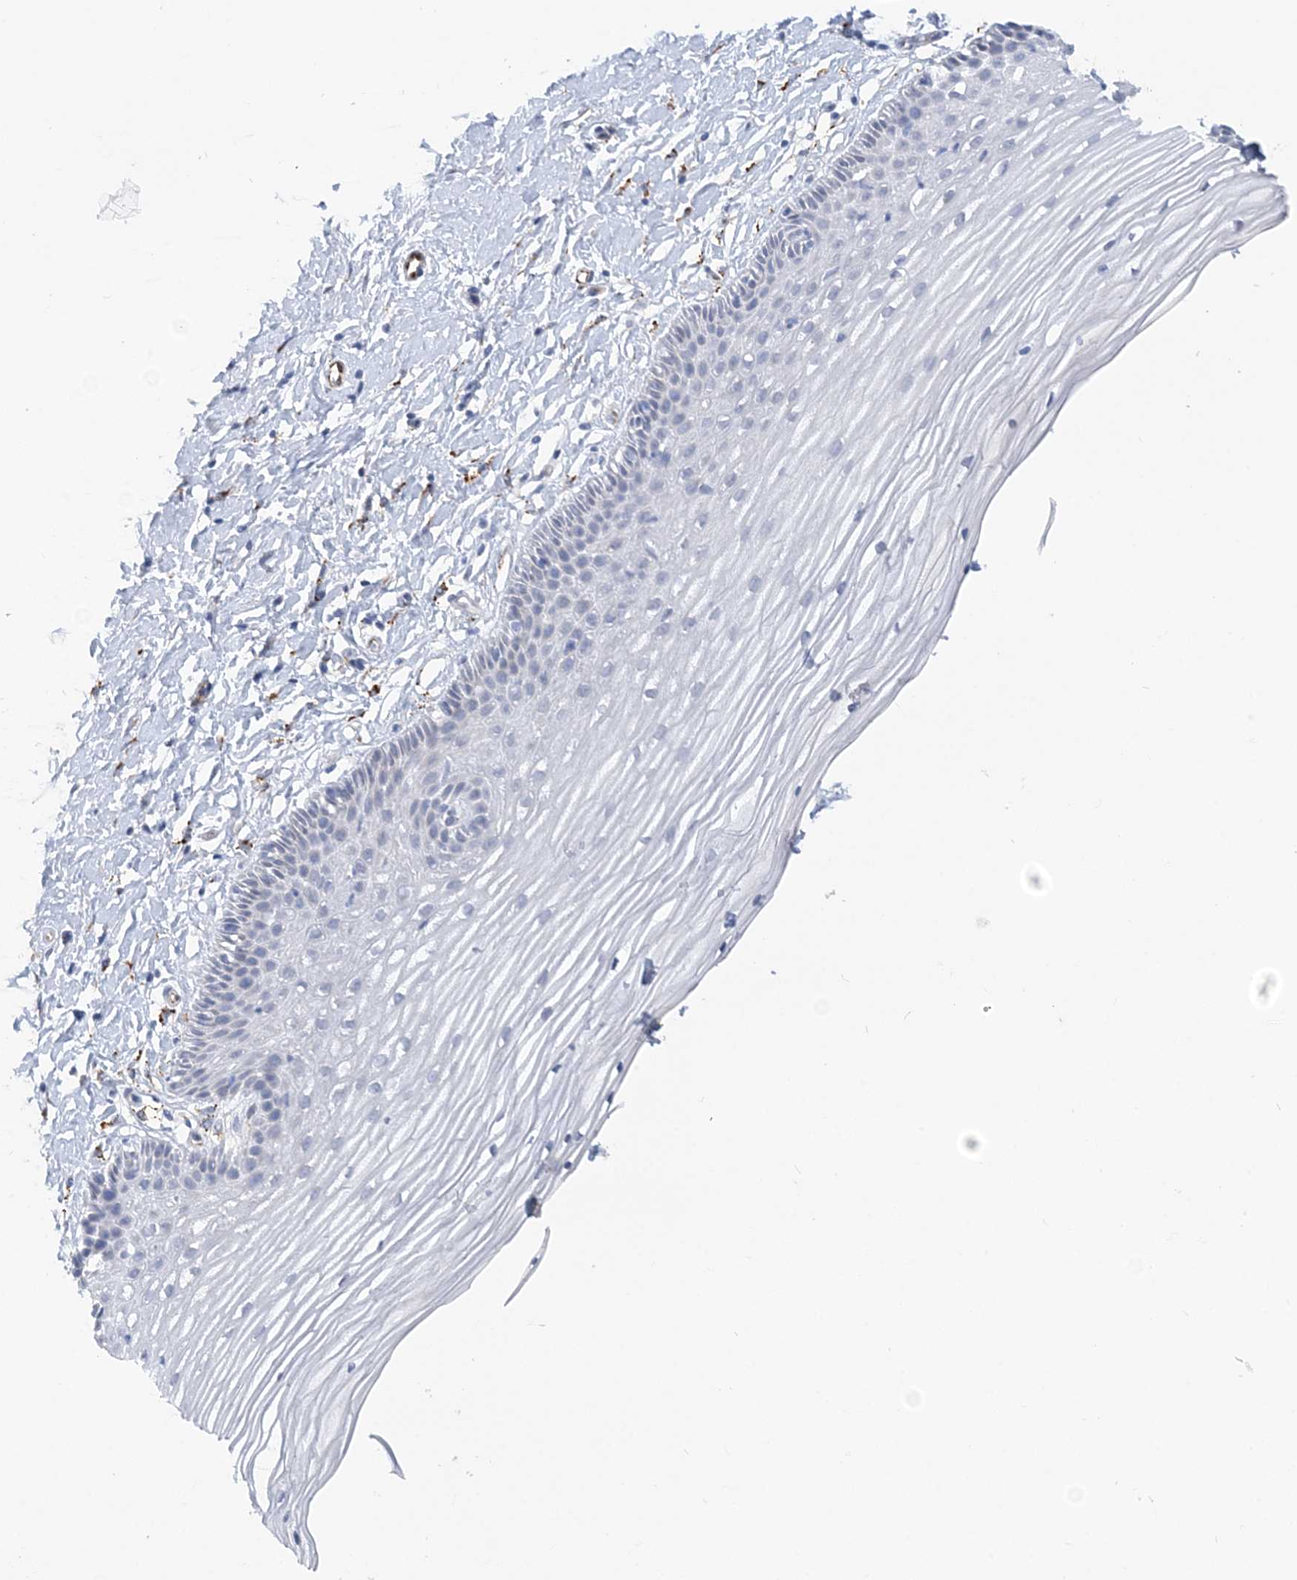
{"staining": {"intensity": "negative", "quantity": "none", "location": "none"}, "tissue": "vagina", "cell_type": "Squamous epithelial cells", "image_type": "normal", "snomed": [{"axis": "morphology", "description": "Normal tissue, NOS"}, {"axis": "topography", "description": "Vagina"}, {"axis": "topography", "description": "Cervix"}], "caption": "The immunohistochemistry histopathology image has no significant positivity in squamous epithelial cells of vagina.", "gene": "PLEKHG4B", "patient": {"sex": "female", "age": 40}}